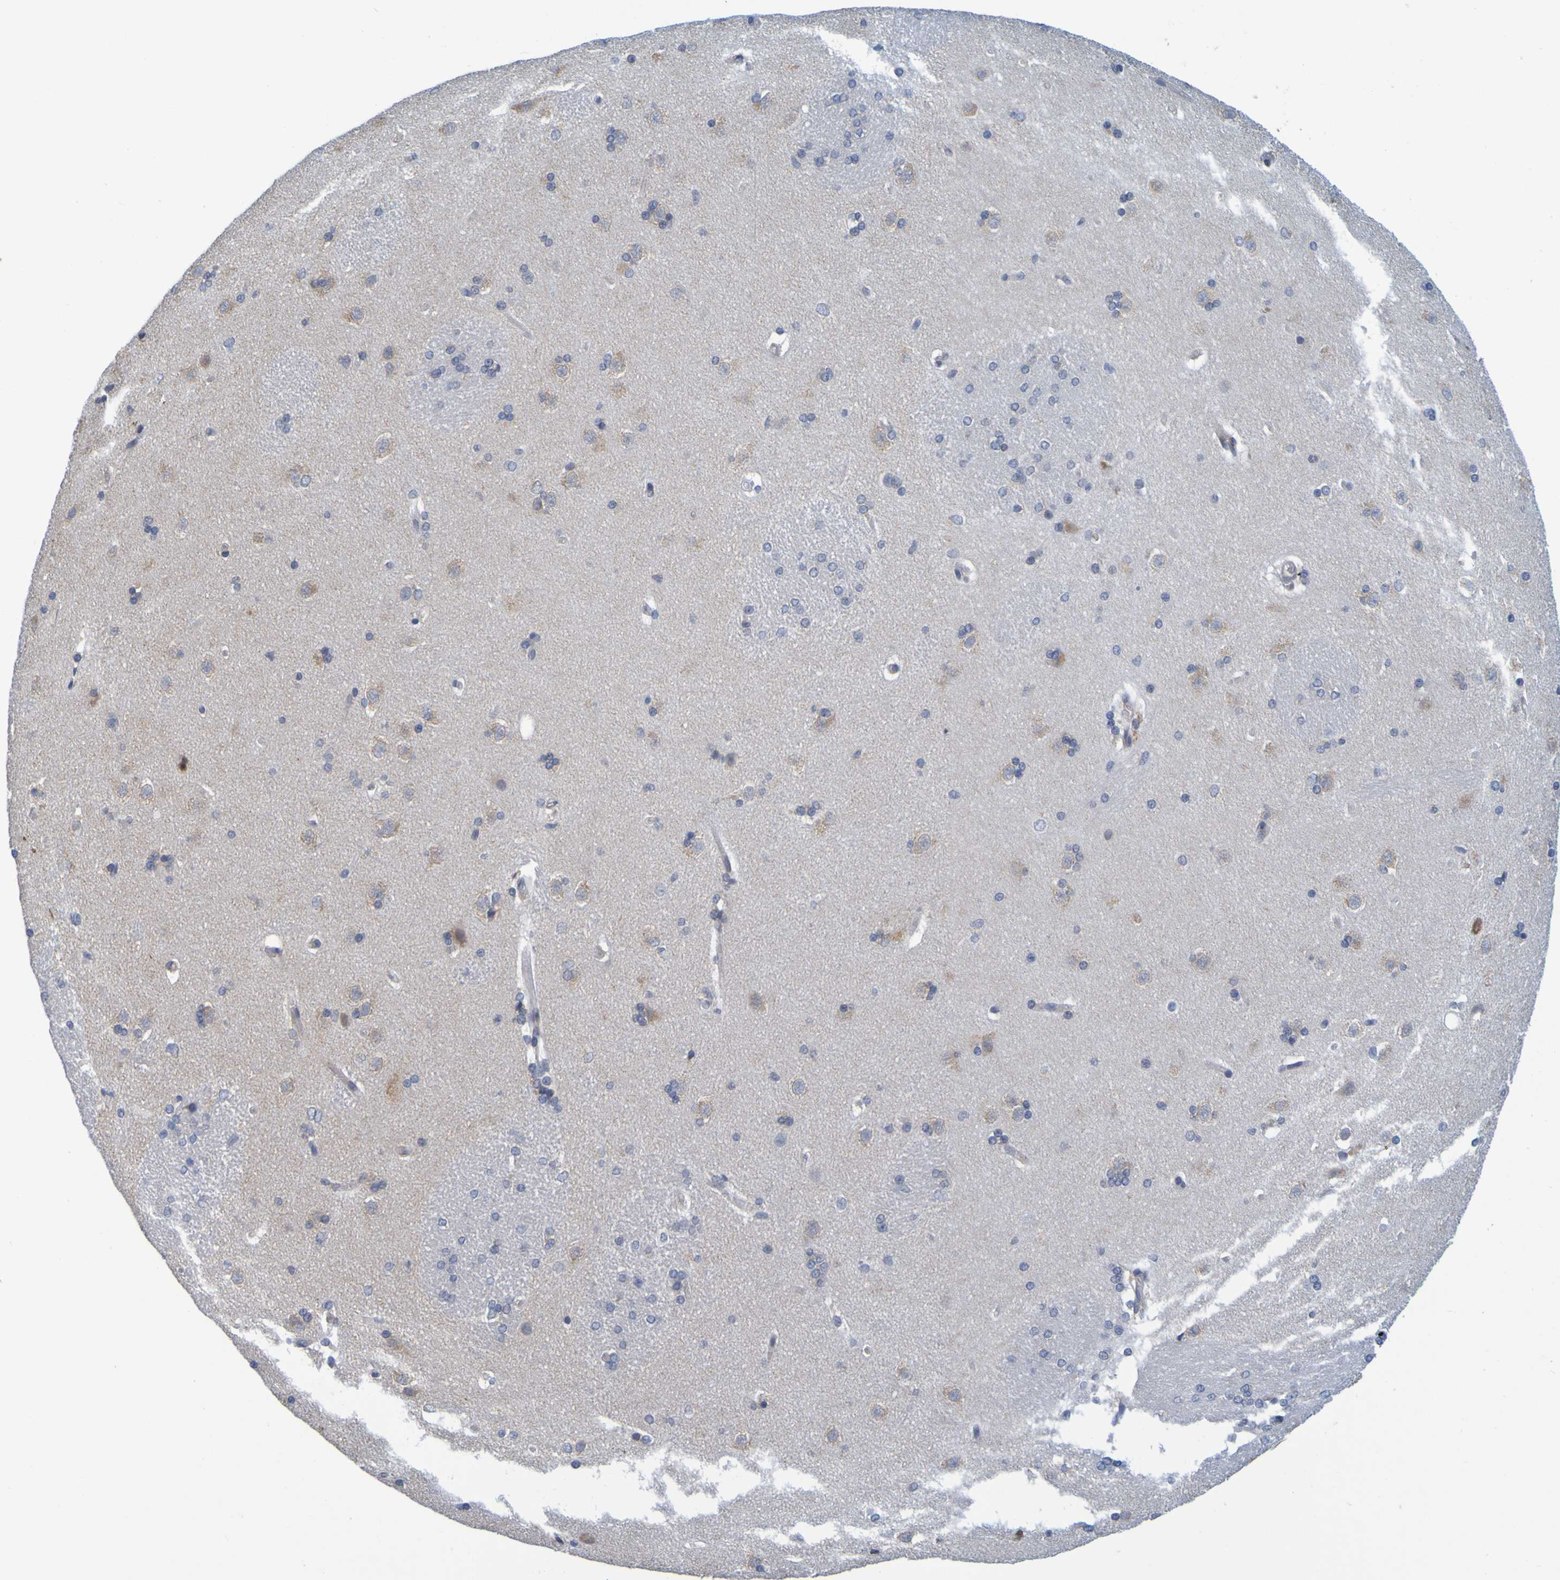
{"staining": {"intensity": "moderate", "quantity": "<25%", "location": "cytoplasmic/membranous"}, "tissue": "caudate", "cell_type": "Glial cells", "image_type": "normal", "snomed": [{"axis": "morphology", "description": "Normal tissue, NOS"}, {"axis": "topography", "description": "Lateral ventricle wall"}], "caption": "Immunohistochemical staining of unremarkable human caudate demonstrates <25% levels of moderate cytoplasmic/membranous protein staining in about <25% of glial cells.", "gene": "SIL1", "patient": {"sex": "female", "age": 19}}